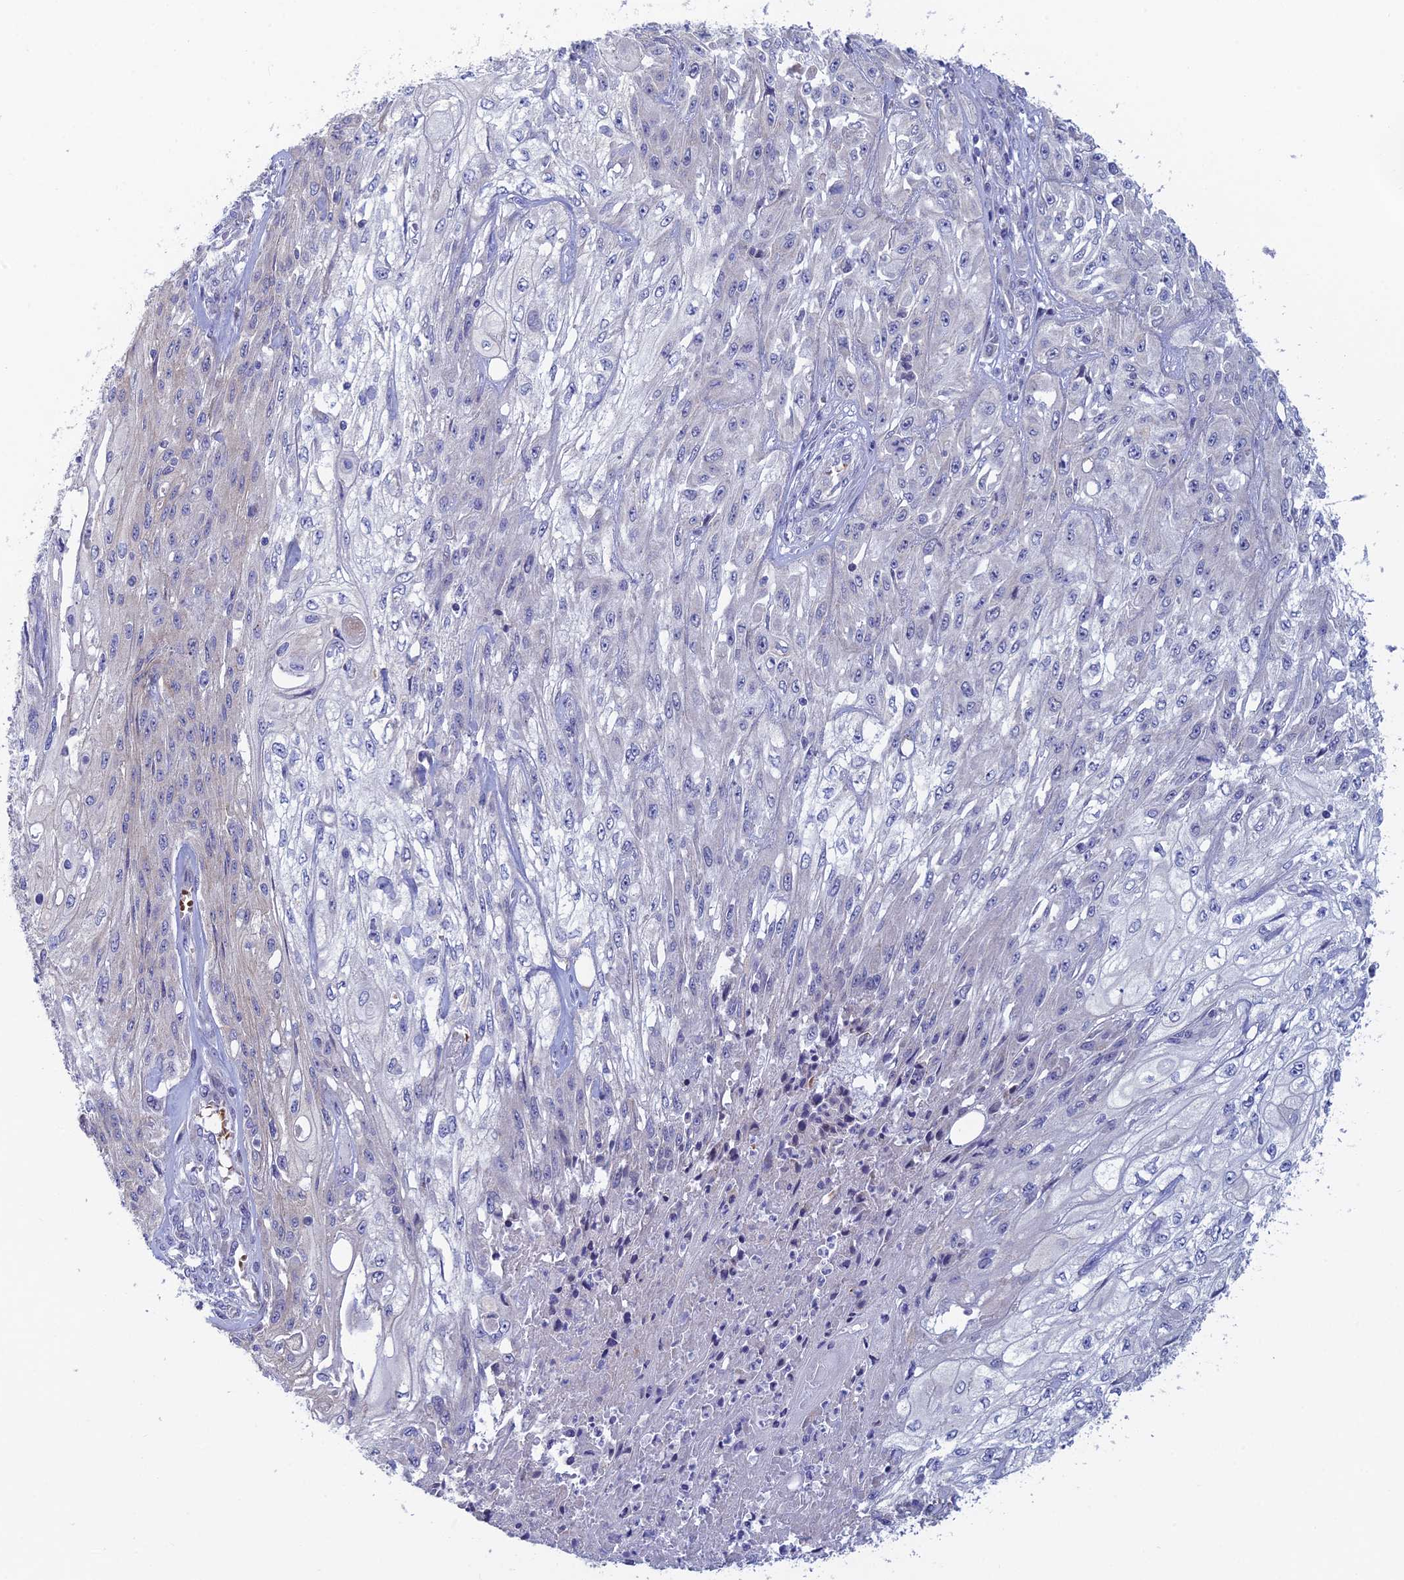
{"staining": {"intensity": "negative", "quantity": "none", "location": "none"}, "tissue": "skin cancer", "cell_type": "Tumor cells", "image_type": "cancer", "snomed": [{"axis": "morphology", "description": "Squamous cell carcinoma, NOS"}, {"axis": "morphology", "description": "Squamous cell carcinoma, metastatic, NOS"}, {"axis": "topography", "description": "Skin"}, {"axis": "topography", "description": "Lymph node"}], "caption": "High power microscopy micrograph of an immunohistochemistry (IHC) image of skin cancer (metastatic squamous cell carcinoma), revealing no significant expression in tumor cells.", "gene": "GIPC1", "patient": {"sex": "male", "age": 75}}